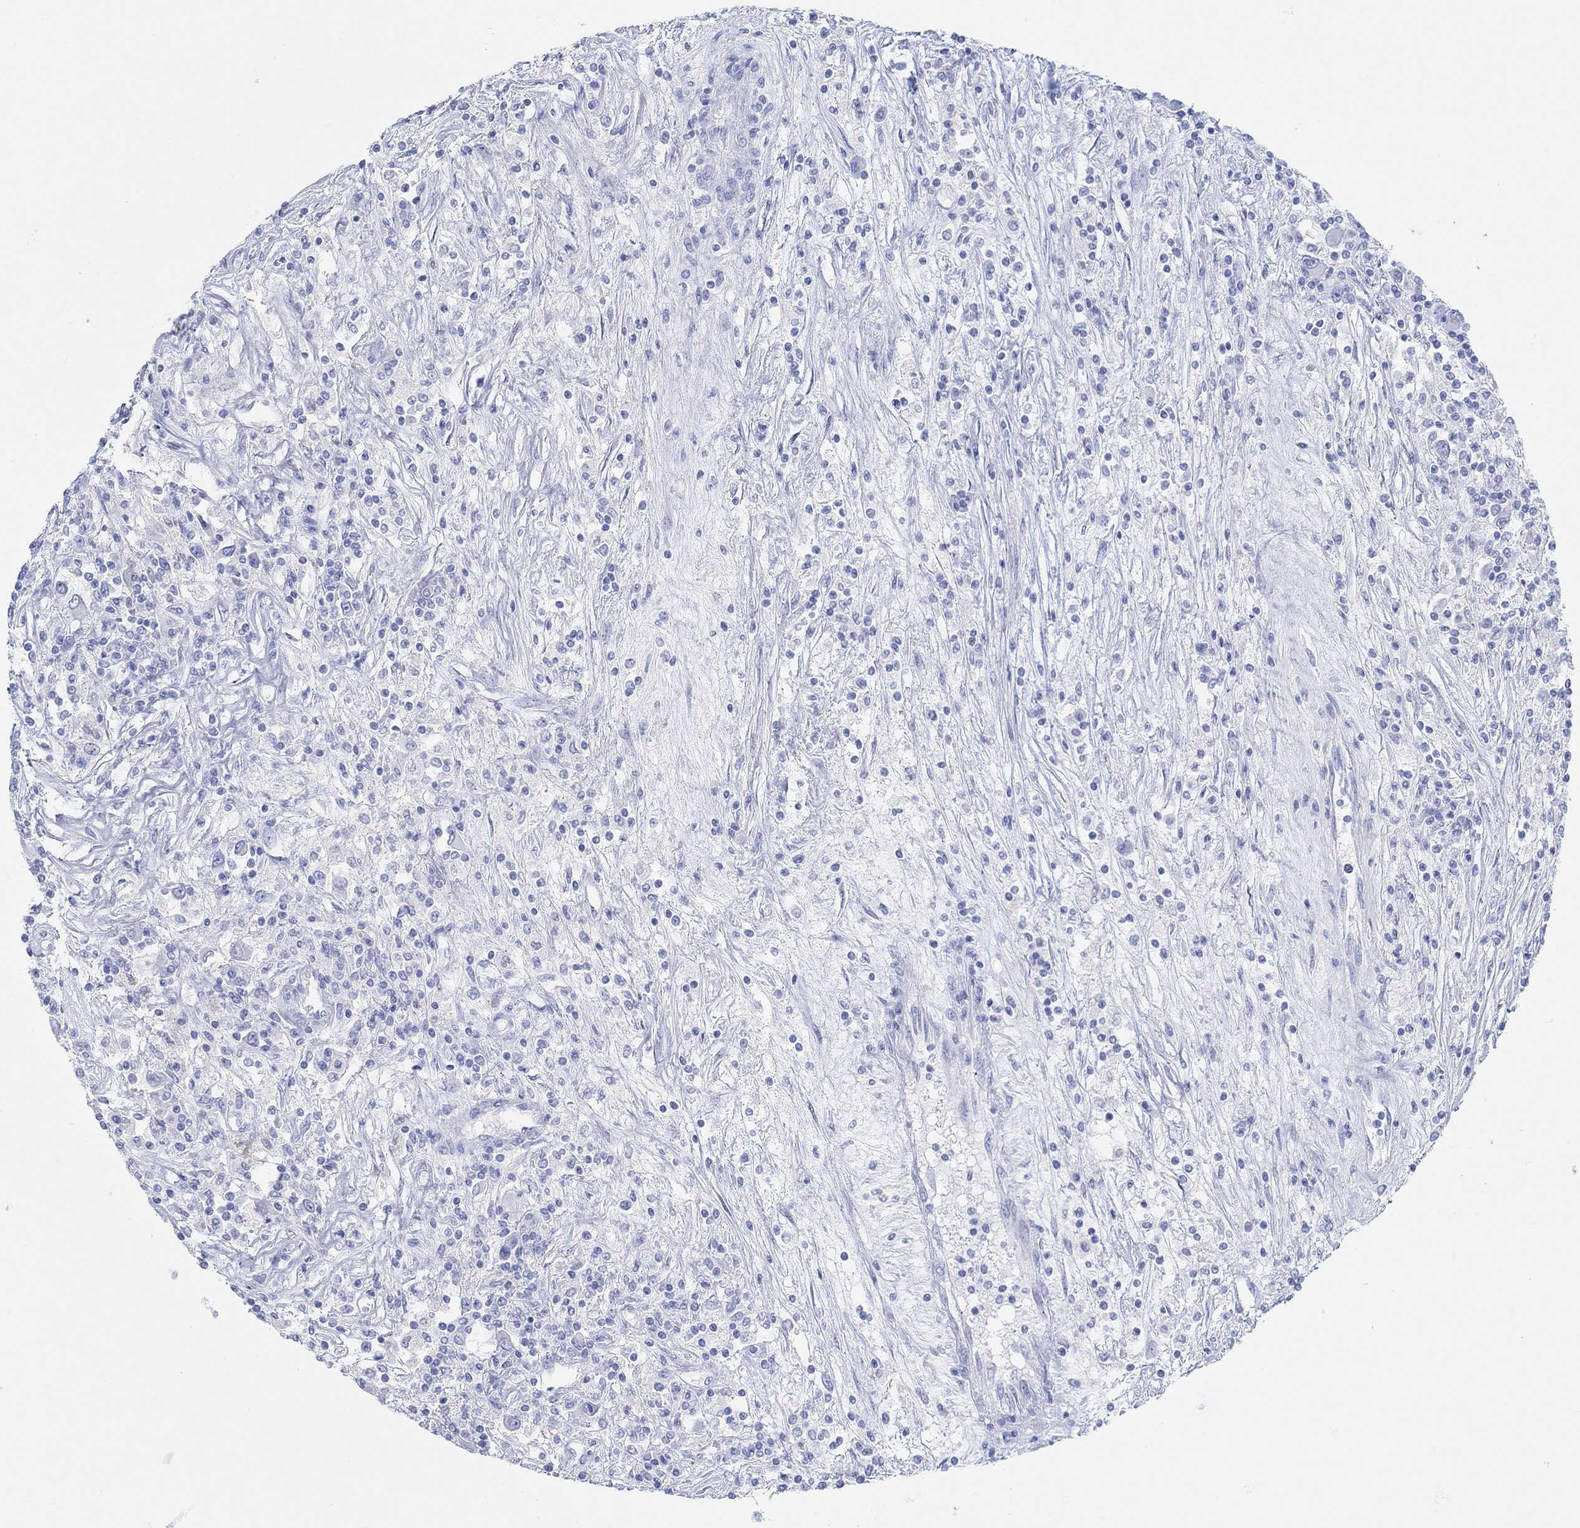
{"staining": {"intensity": "negative", "quantity": "none", "location": "none"}, "tissue": "renal cancer", "cell_type": "Tumor cells", "image_type": "cancer", "snomed": [{"axis": "morphology", "description": "Adenocarcinoma, NOS"}, {"axis": "topography", "description": "Kidney"}], "caption": "A photomicrograph of renal adenocarcinoma stained for a protein shows no brown staining in tumor cells.", "gene": "AK8", "patient": {"sex": "female", "age": 67}}